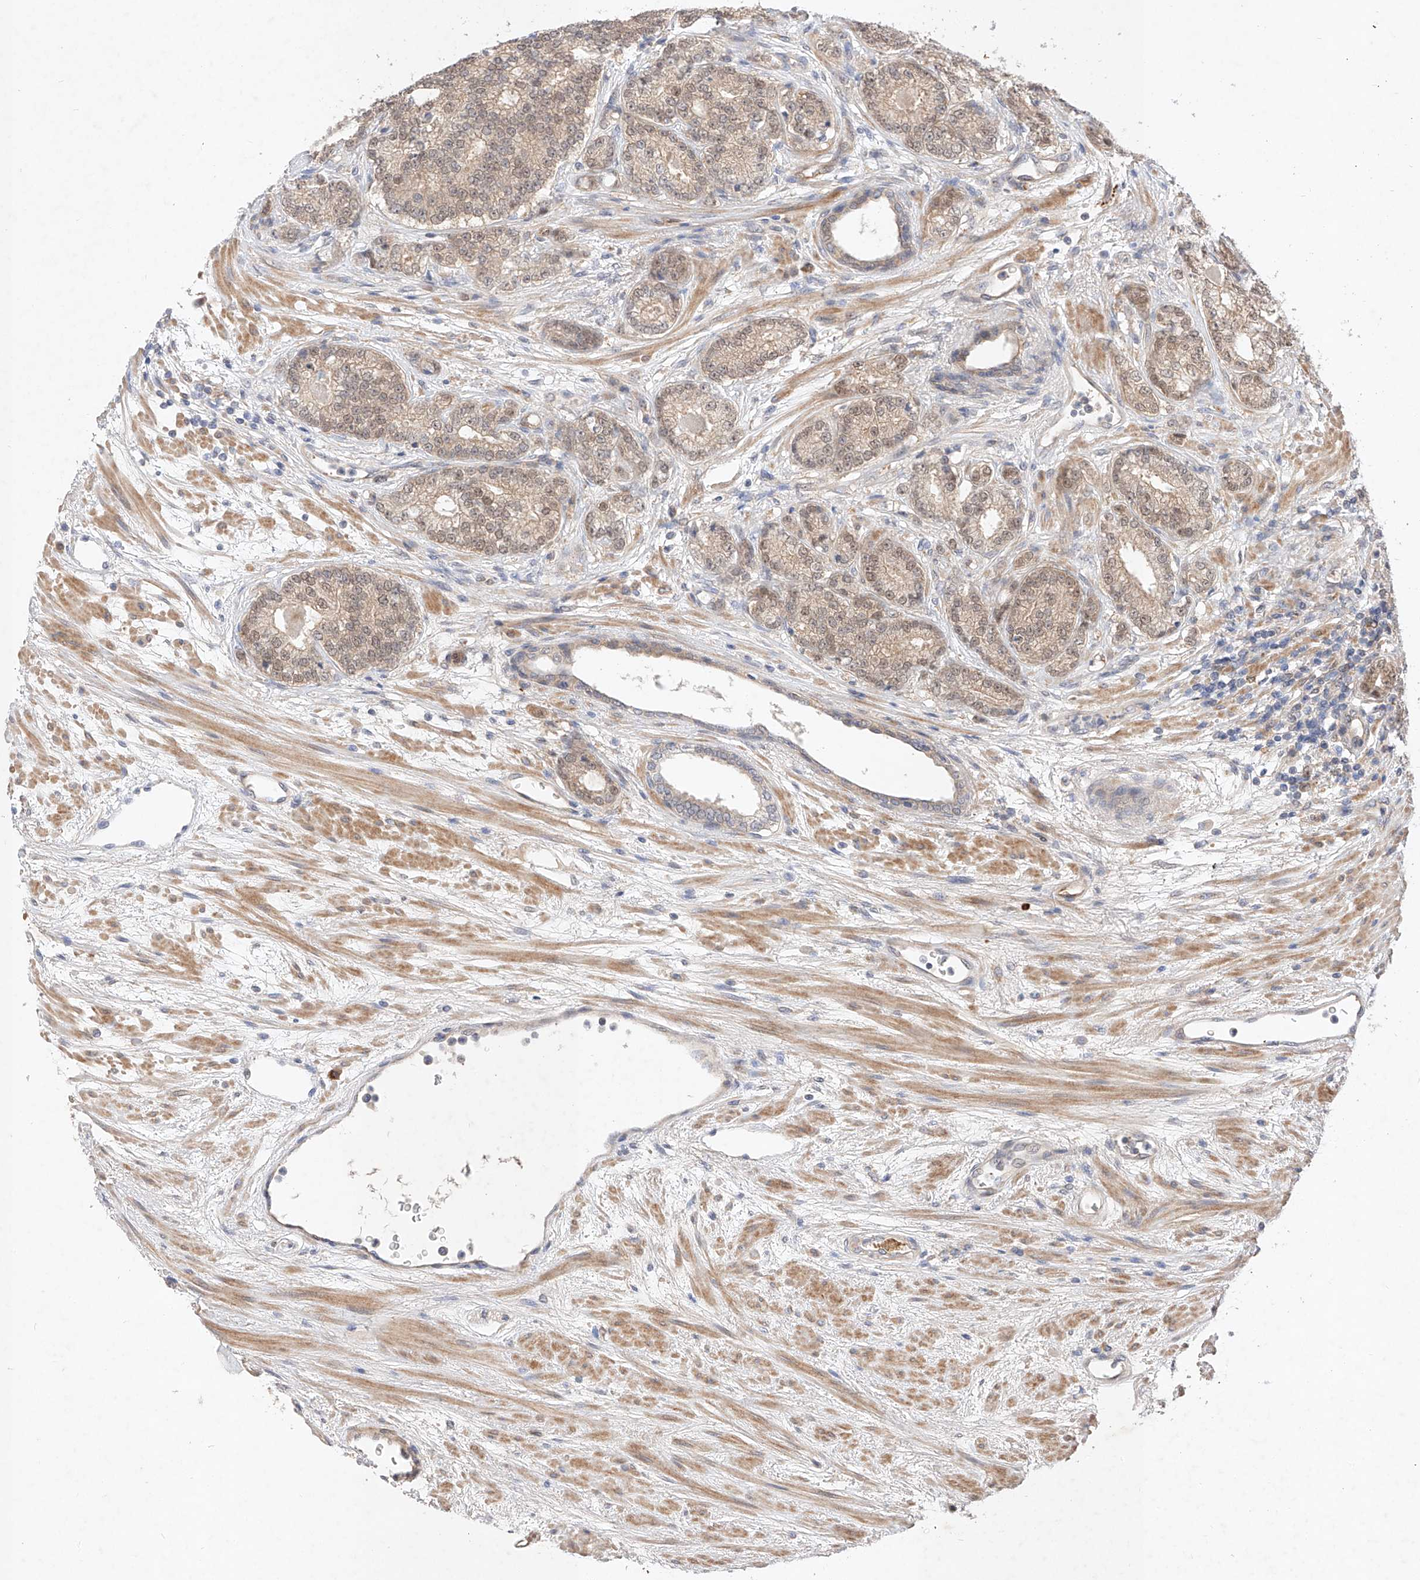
{"staining": {"intensity": "weak", "quantity": "25%-75%", "location": "cytoplasmic/membranous,nuclear"}, "tissue": "prostate cancer", "cell_type": "Tumor cells", "image_type": "cancer", "snomed": [{"axis": "morphology", "description": "Adenocarcinoma, High grade"}, {"axis": "topography", "description": "Prostate"}], "caption": "Protein expression by immunohistochemistry (IHC) shows weak cytoplasmic/membranous and nuclear positivity in approximately 25%-75% of tumor cells in adenocarcinoma (high-grade) (prostate). (DAB (3,3'-diaminobenzidine) = brown stain, brightfield microscopy at high magnification).", "gene": "ZNF124", "patient": {"sex": "male", "age": 61}}